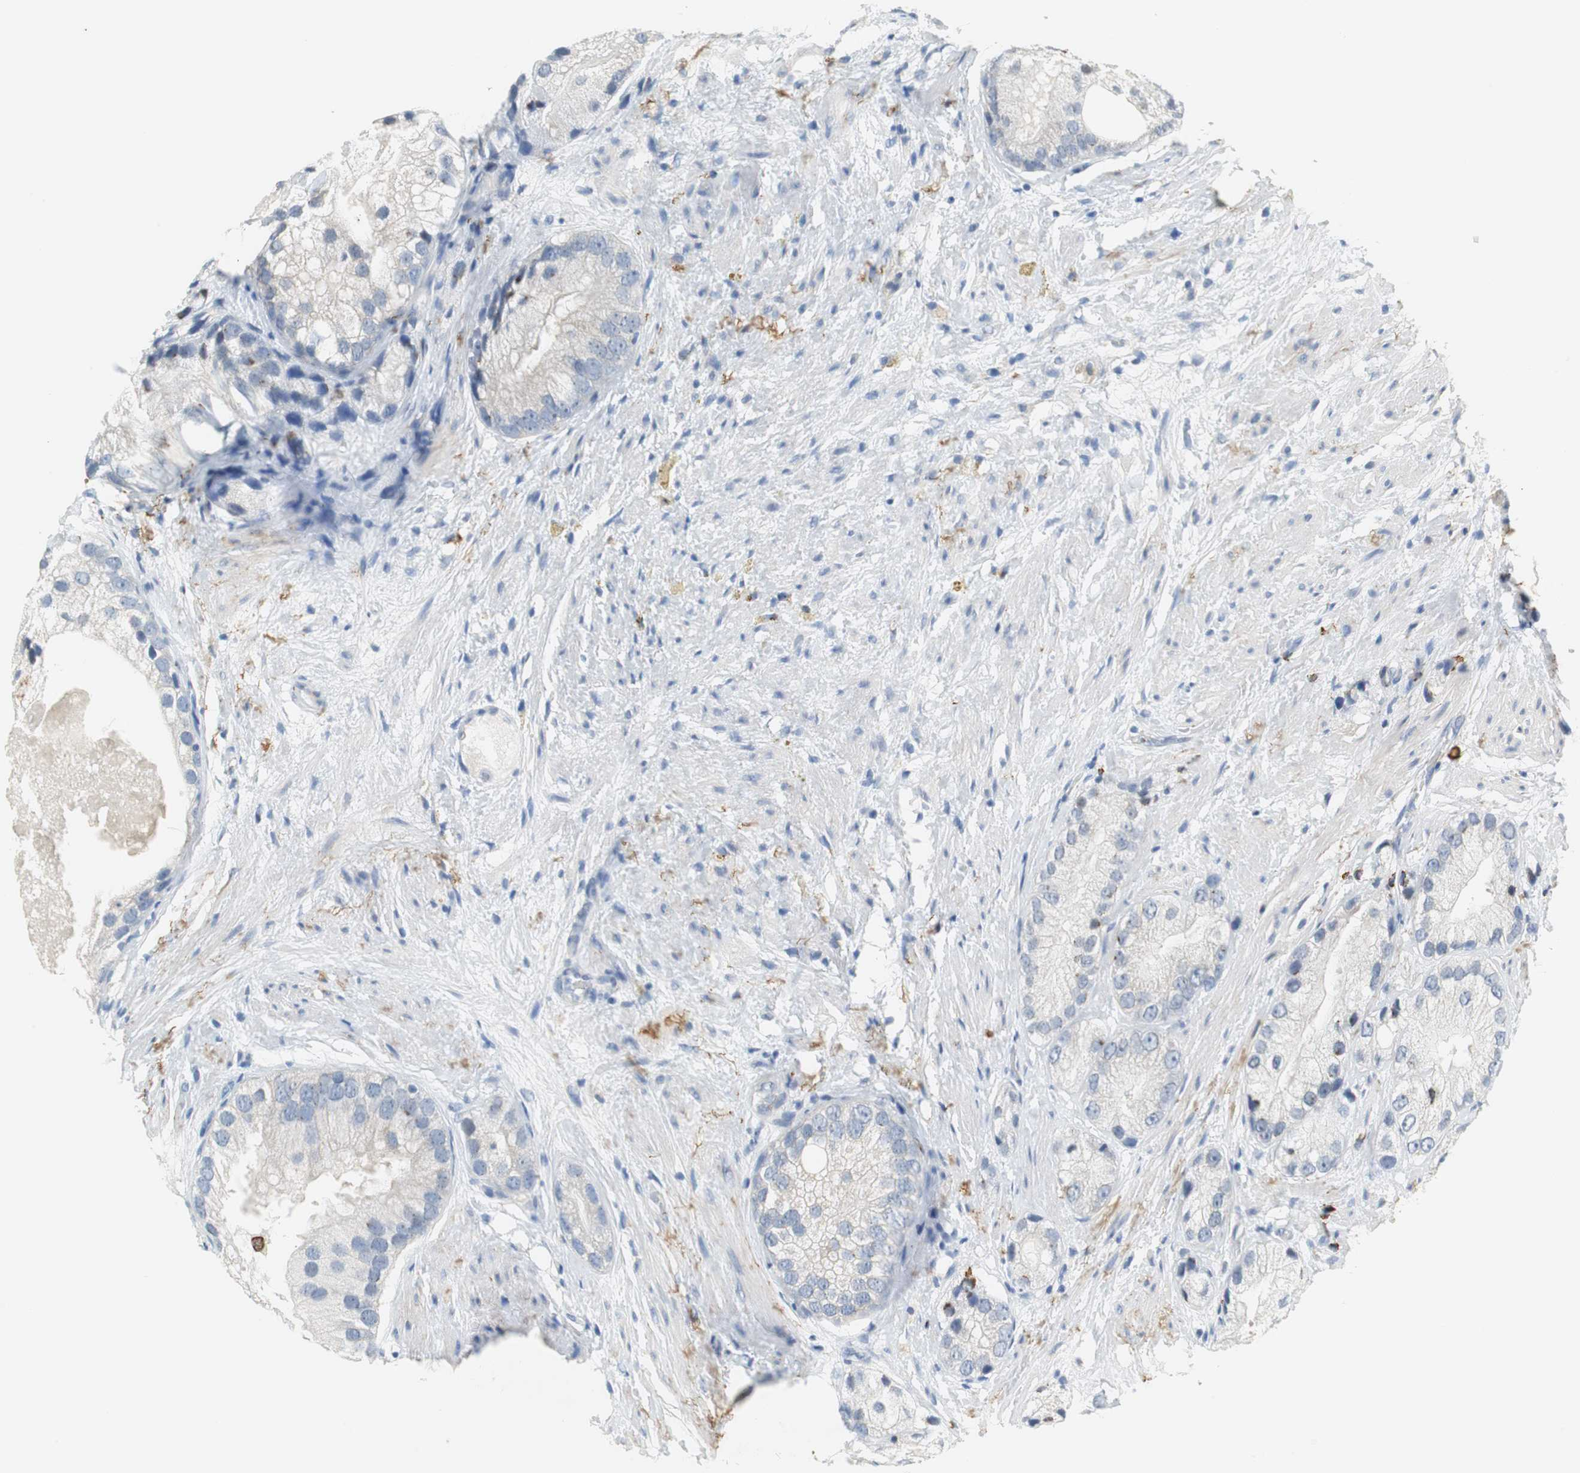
{"staining": {"intensity": "negative", "quantity": "none", "location": "none"}, "tissue": "prostate cancer", "cell_type": "Tumor cells", "image_type": "cancer", "snomed": [{"axis": "morphology", "description": "Adenocarcinoma, Low grade"}, {"axis": "topography", "description": "Prostate"}], "caption": "Adenocarcinoma (low-grade) (prostate) was stained to show a protein in brown. There is no significant staining in tumor cells.", "gene": "MUC7", "patient": {"sex": "male", "age": 69}}